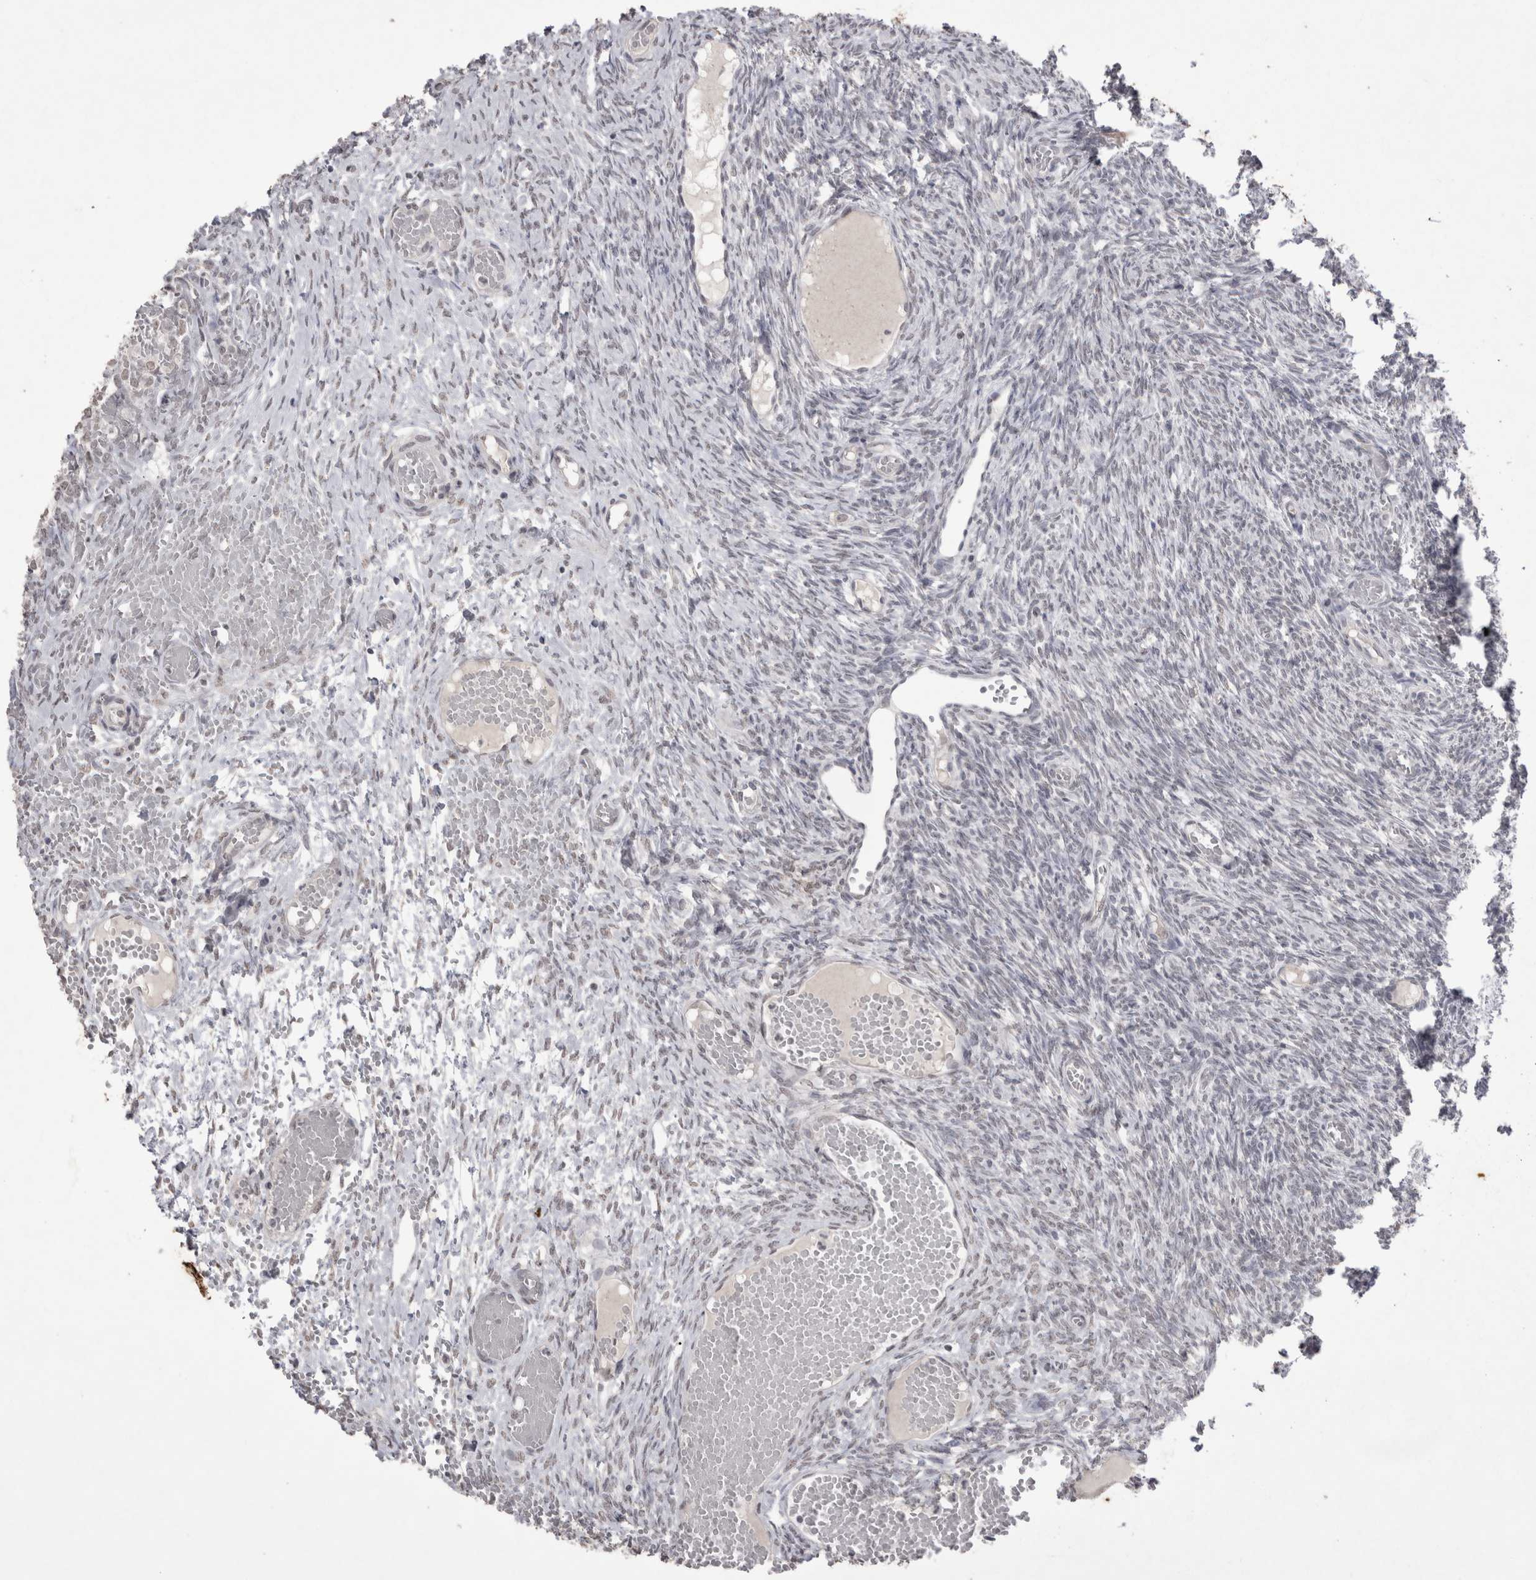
{"staining": {"intensity": "weak", "quantity": ">75%", "location": "nuclear"}, "tissue": "ovary", "cell_type": "Follicle cells", "image_type": "normal", "snomed": [{"axis": "morphology", "description": "Adenocarcinoma, NOS"}, {"axis": "topography", "description": "Endometrium"}], "caption": "A brown stain labels weak nuclear positivity of a protein in follicle cells of unremarkable human ovary. (DAB = brown stain, brightfield microscopy at high magnification).", "gene": "DDX4", "patient": {"sex": "female", "age": 32}}